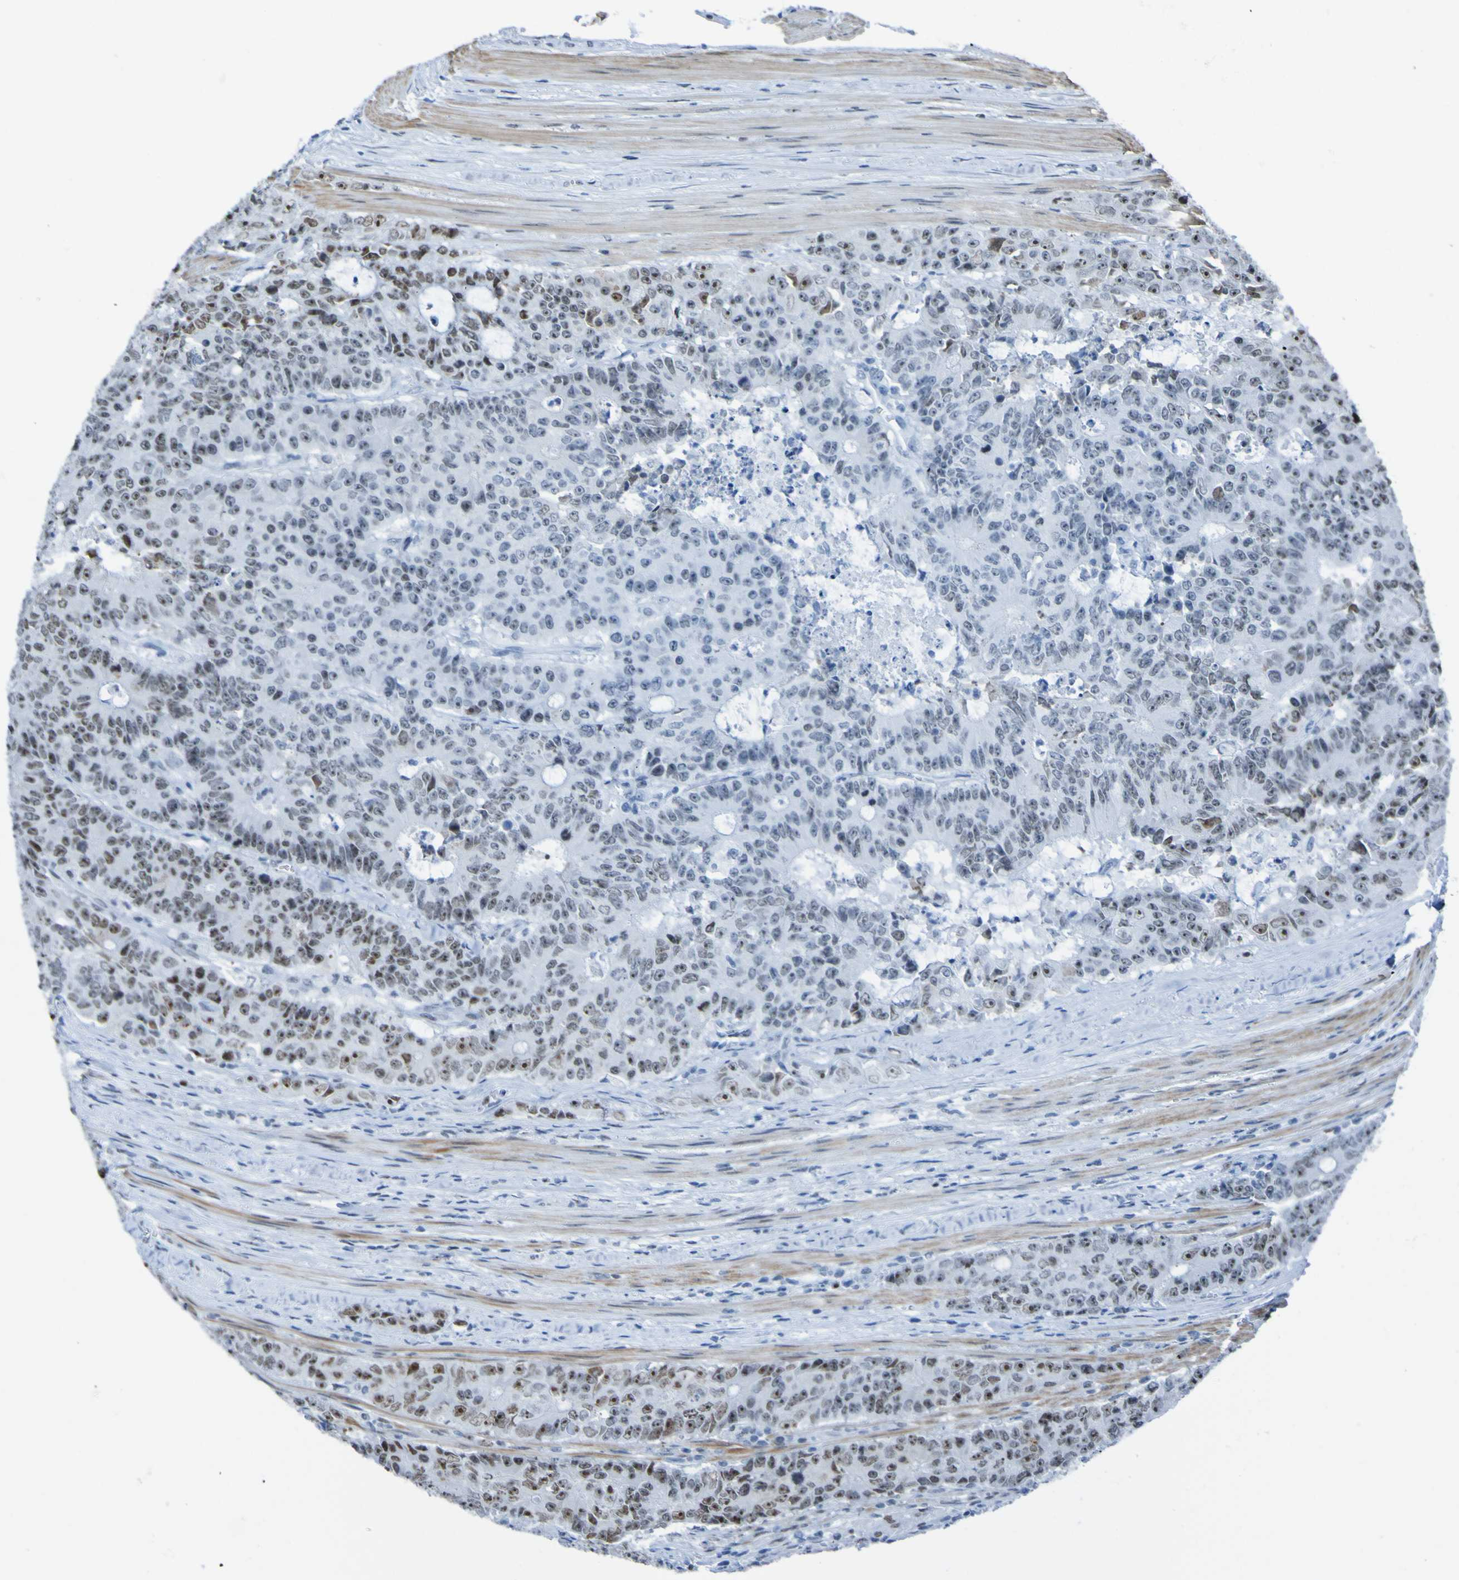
{"staining": {"intensity": "strong", "quantity": "25%-75%", "location": "nuclear"}, "tissue": "colorectal cancer", "cell_type": "Tumor cells", "image_type": "cancer", "snomed": [{"axis": "morphology", "description": "Adenocarcinoma, NOS"}, {"axis": "topography", "description": "Colon"}], "caption": "This histopathology image demonstrates IHC staining of colorectal cancer (adenocarcinoma), with high strong nuclear staining in approximately 25%-75% of tumor cells.", "gene": "PHF2", "patient": {"sex": "female", "age": 86}}